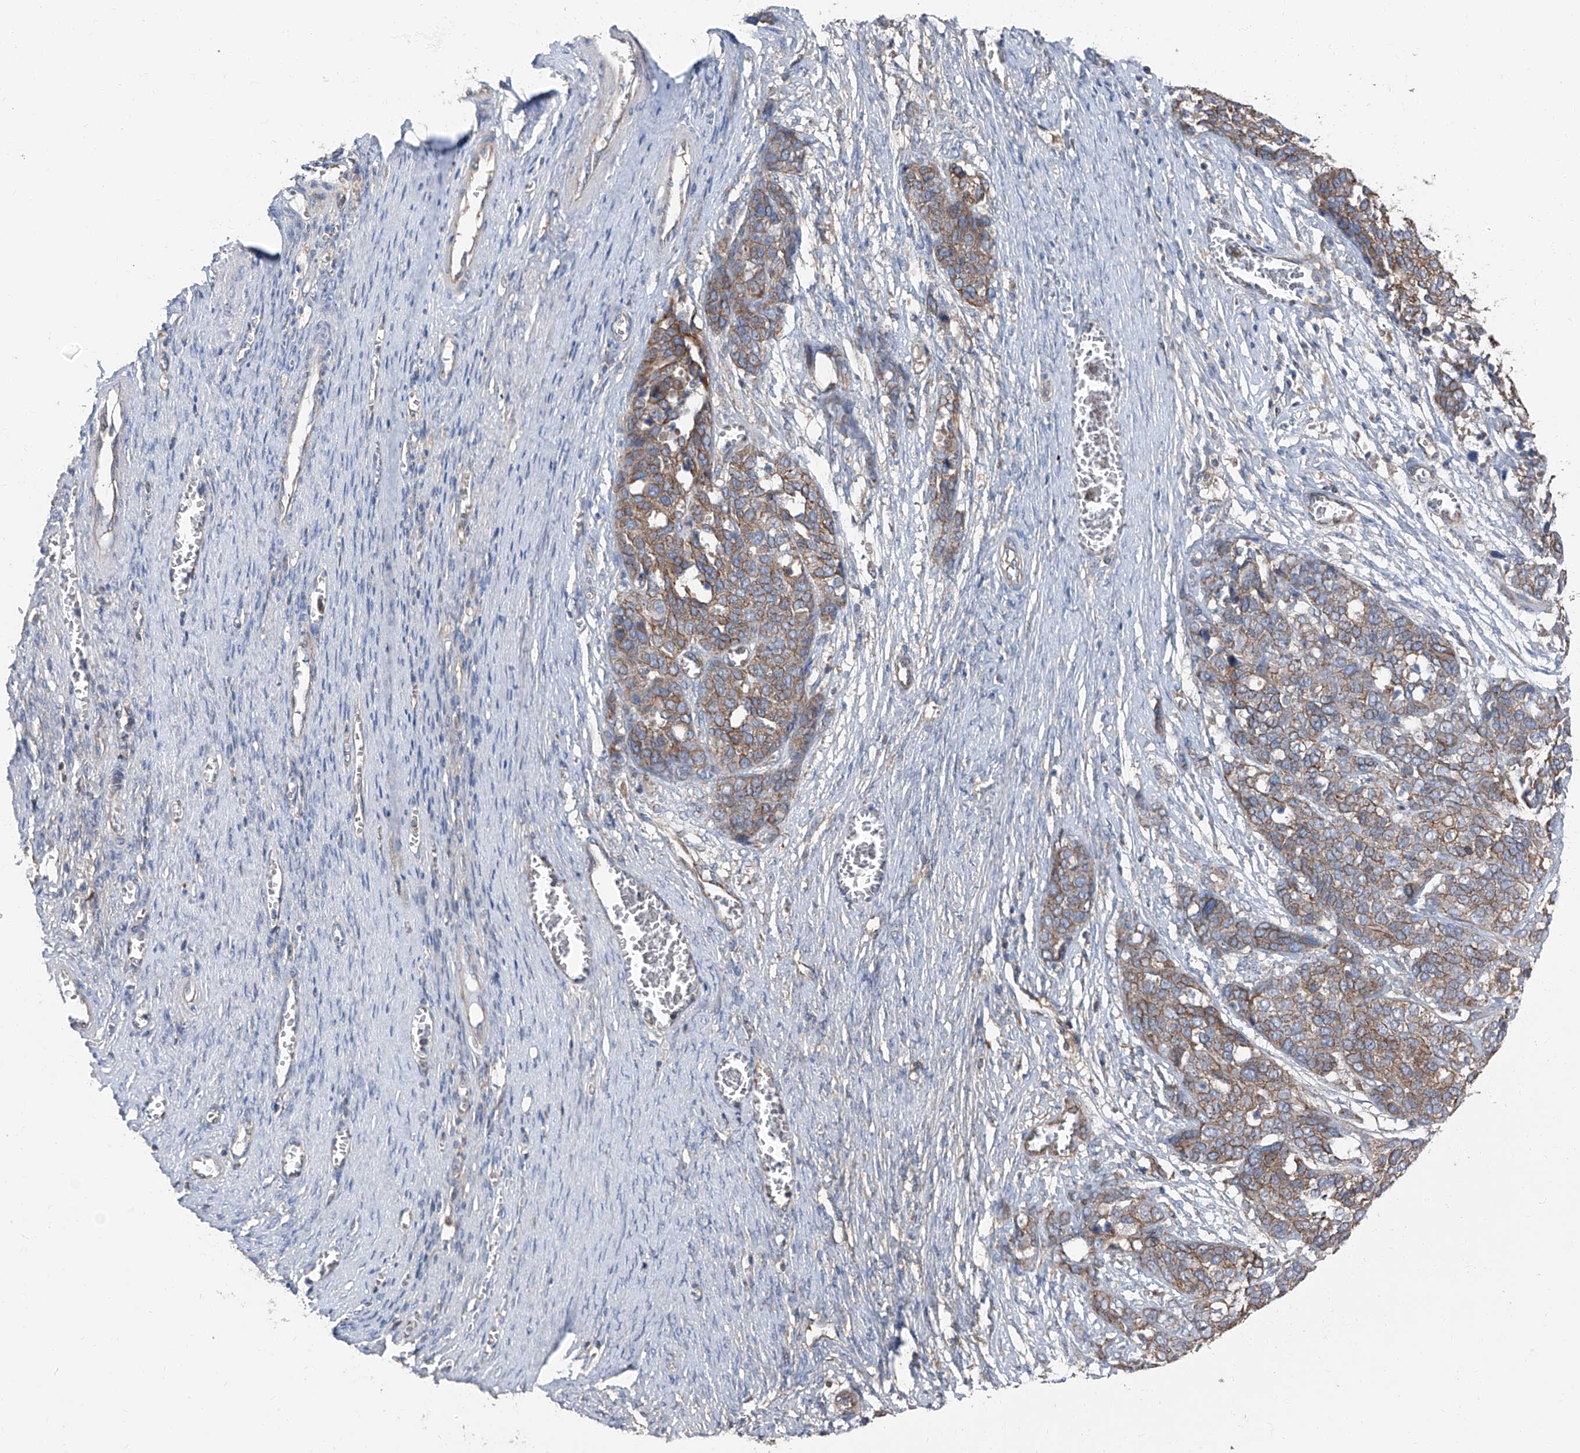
{"staining": {"intensity": "moderate", "quantity": ">75%", "location": "cytoplasmic/membranous"}, "tissue": "ovarian cancer", "cell_type": "Tumor cells", "image_type": "cancer", "snomed": [{"axis": "morphology", "description": "Cystadenocarcinoma, serous, NOS"}, {"axis": "topography", "description": "Ovary"}], "caption": "IHC (DAB (3,3'-diaminobenzidine)) staining of human ovarian cancer displays moderate cytoplasmic/membranous protein positivity in approximately >75% of tumor cells.", "gene": "GPR142", "patient": {"sex": "female", "age": 44}}